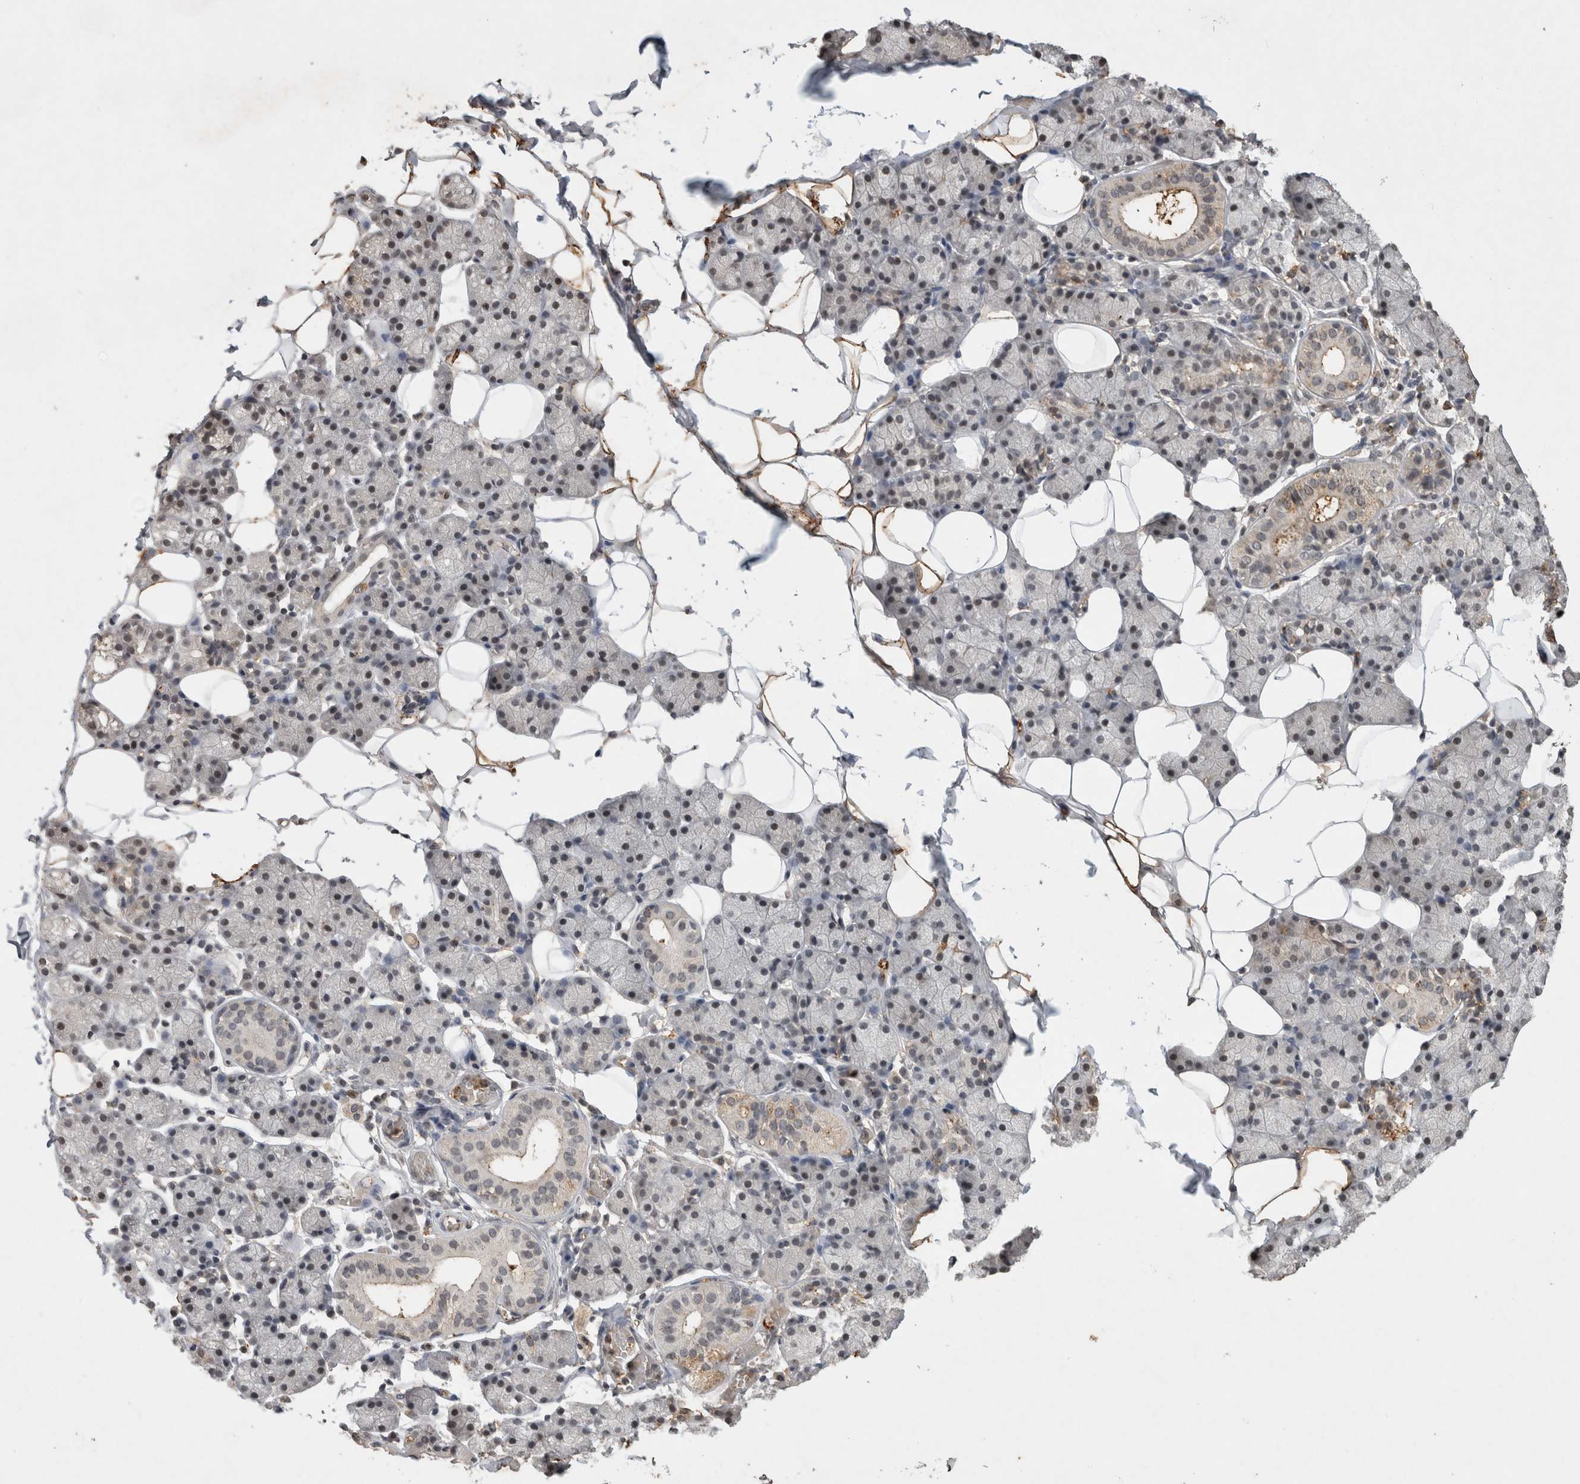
{"staining": {"intensity": "moderate", "quantity": "25%-75%", "location": "cytoplasmic/membranous,nuclear"}, "tissue": "salivary gland", "cell_type": "Glandular cells", "image_type": "normal", "snomed": [{"axis": "morphology", "description": "Normal tissue, NOS"}, {"axis": "topography", "description": "Salivary gland"}], "caption": "Protein expression analysis of unremarkable salivary gland exhibits moderate cytoplasmic/membranous,nuclear positivity in about 25%-75% of glandular cells. (DAB = brown stain, brightfield microscopy at high magnification).", "gene": "HRK", "patient": {"sex": "female", "age": 33}}